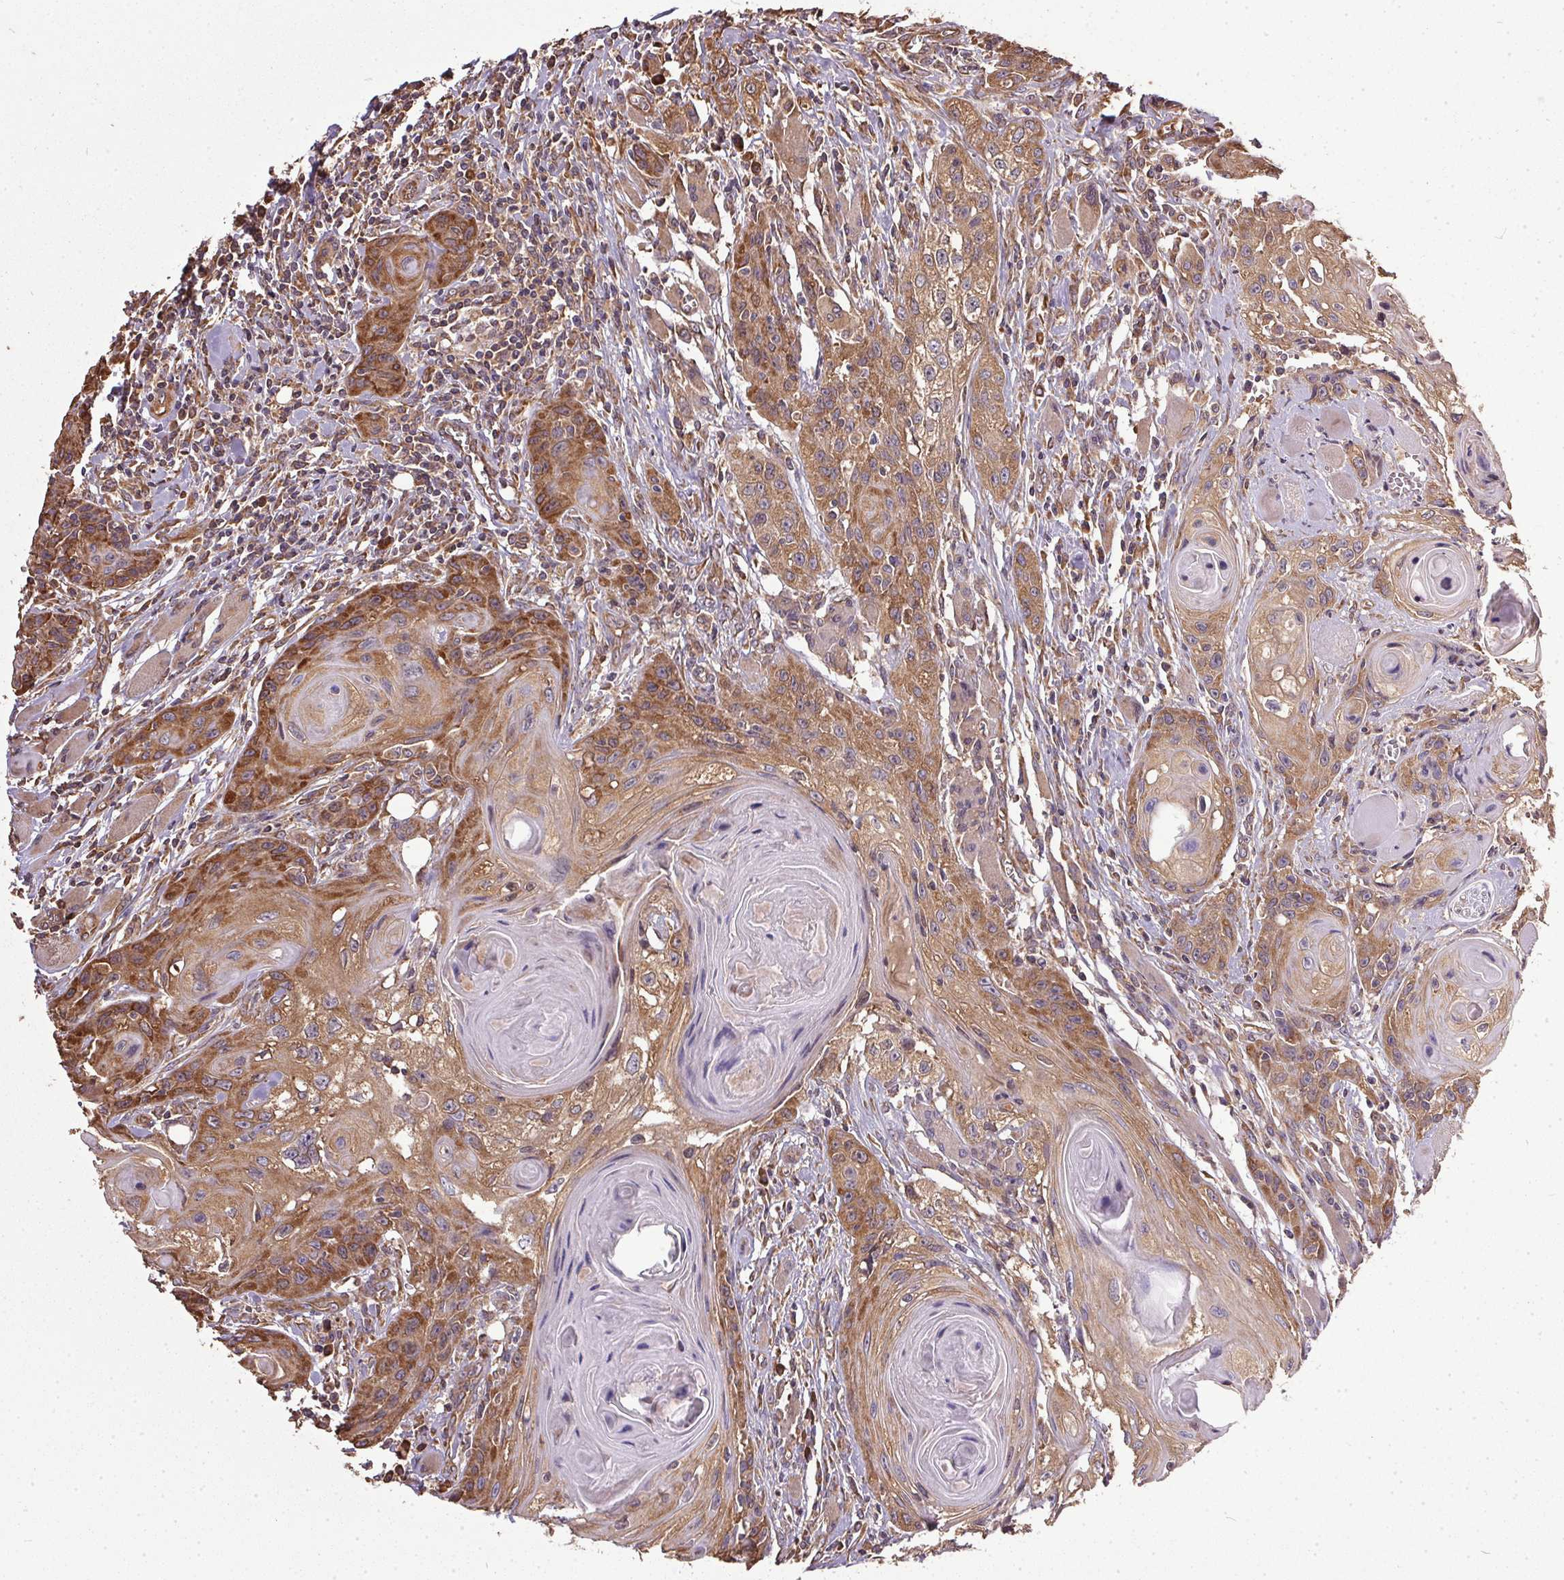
{"staining": {"intensity": "moderate", "quantity": ">75%", "location": "cytoplasmic/membranous"}, "tissue": "head and neck cancer", "cell_type": "Tumor cells", "image_type": "cancer", "snomed": [{"axis": "morphology", "description": "Squamous cell carcinoma, NOS"}, {"axis": "topography", "description": "Oral tissue"}, {"axis": "topography", "description": "Head-Neck"}], "caption": "Immunohistochemical staining of human head and neck squamous cell carcinoma exhibits medium levels of moderate cytoplasmic/membranous expression in about >75% of tumor cells.", "gene": "EIF2S1", "patient": {"sex": "male", "age": 58}}